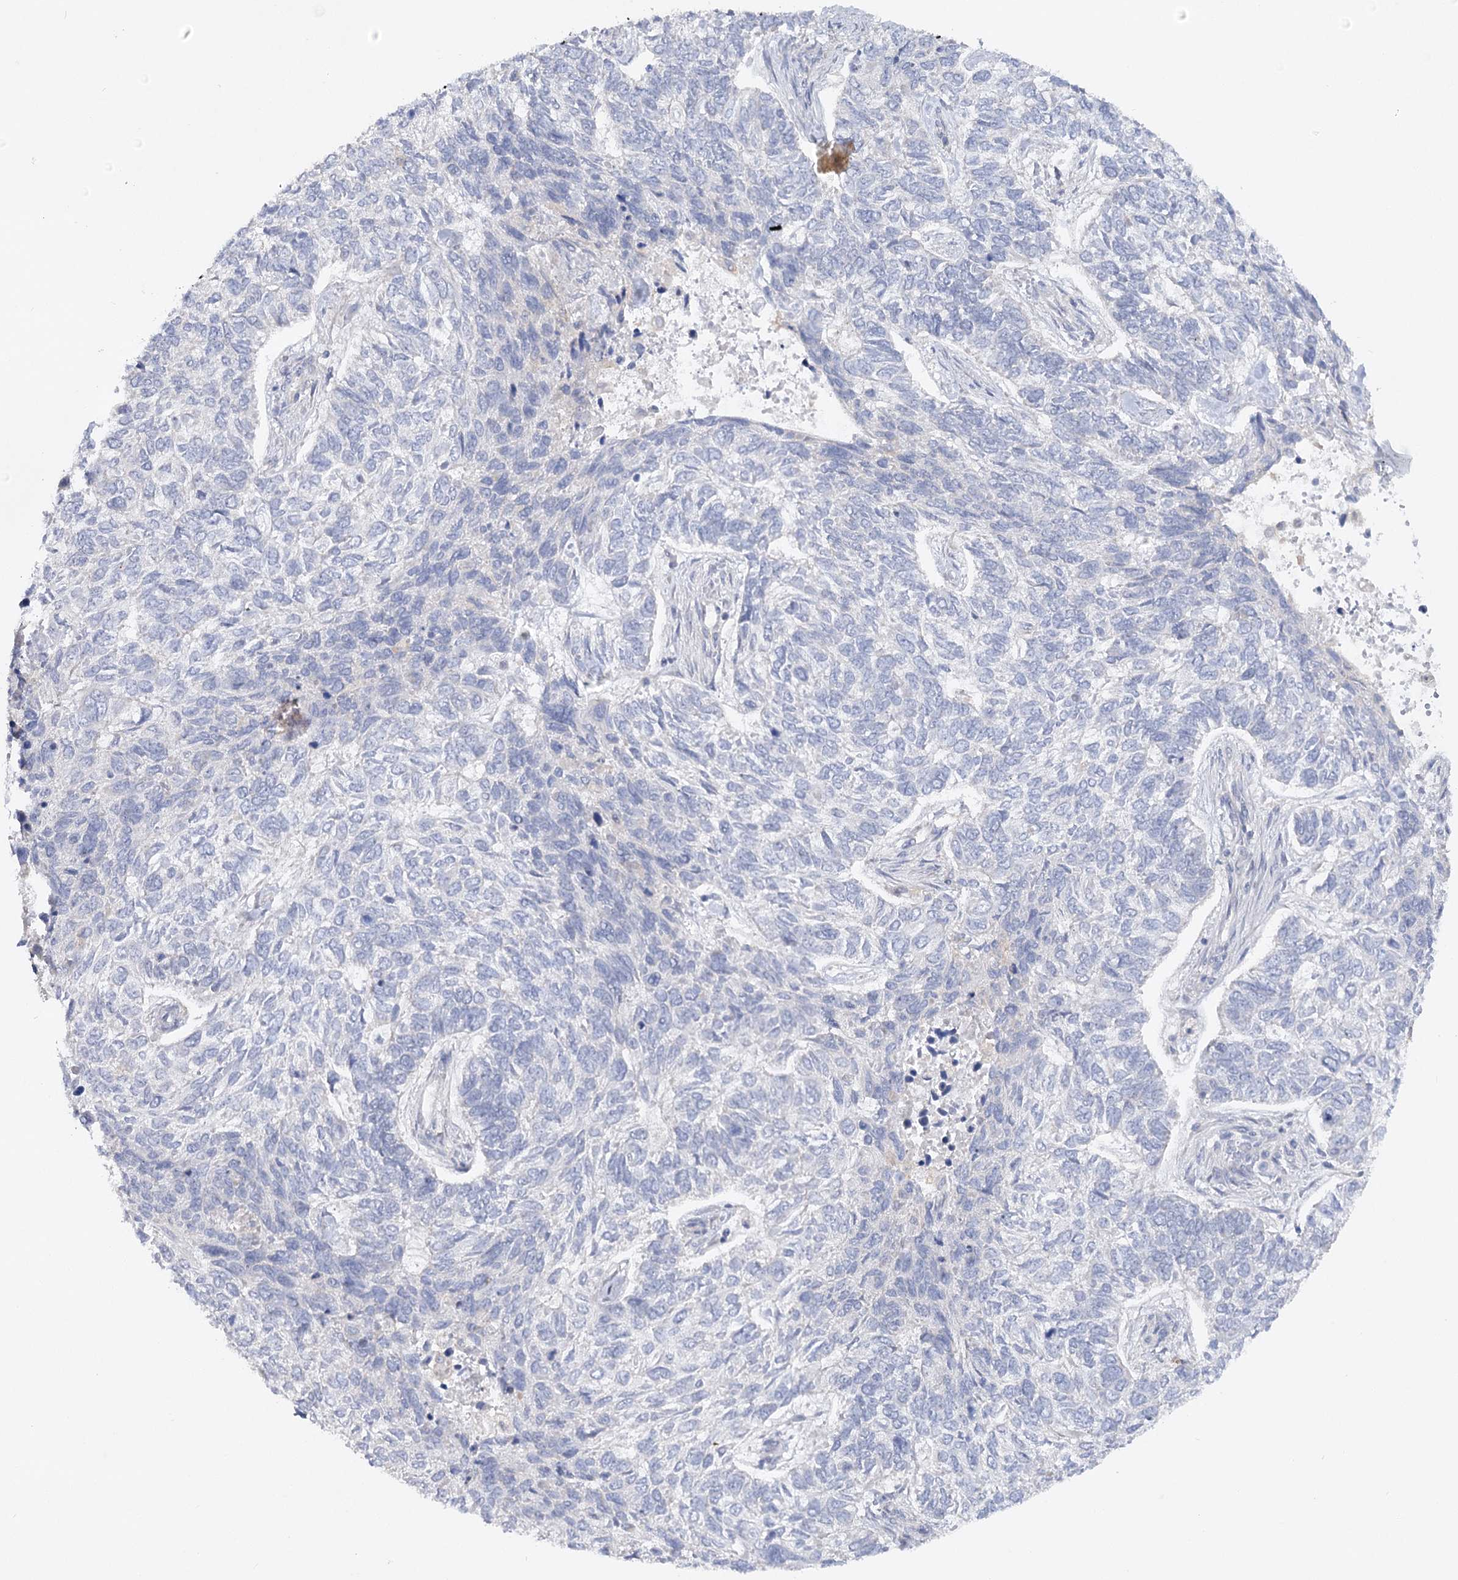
{"staining": {"intensity": "negative", "quantity": "none", "location": "none"}, "tissue": "skin cancer", "cell_type": "Tumor cells", "image_type": "cancer", "snomed": [{"axis": "morphology", "description": "Basal cell carcinoma"}, {"axis": "topography", "description": "Skin"}], "caption": "Histopathology image shows no significant protein positivity in tumor cells of skin cancer (basal cell carcinoma).", "gene": "SCN11A", "patient": {"sex": "female", "age": 65}}